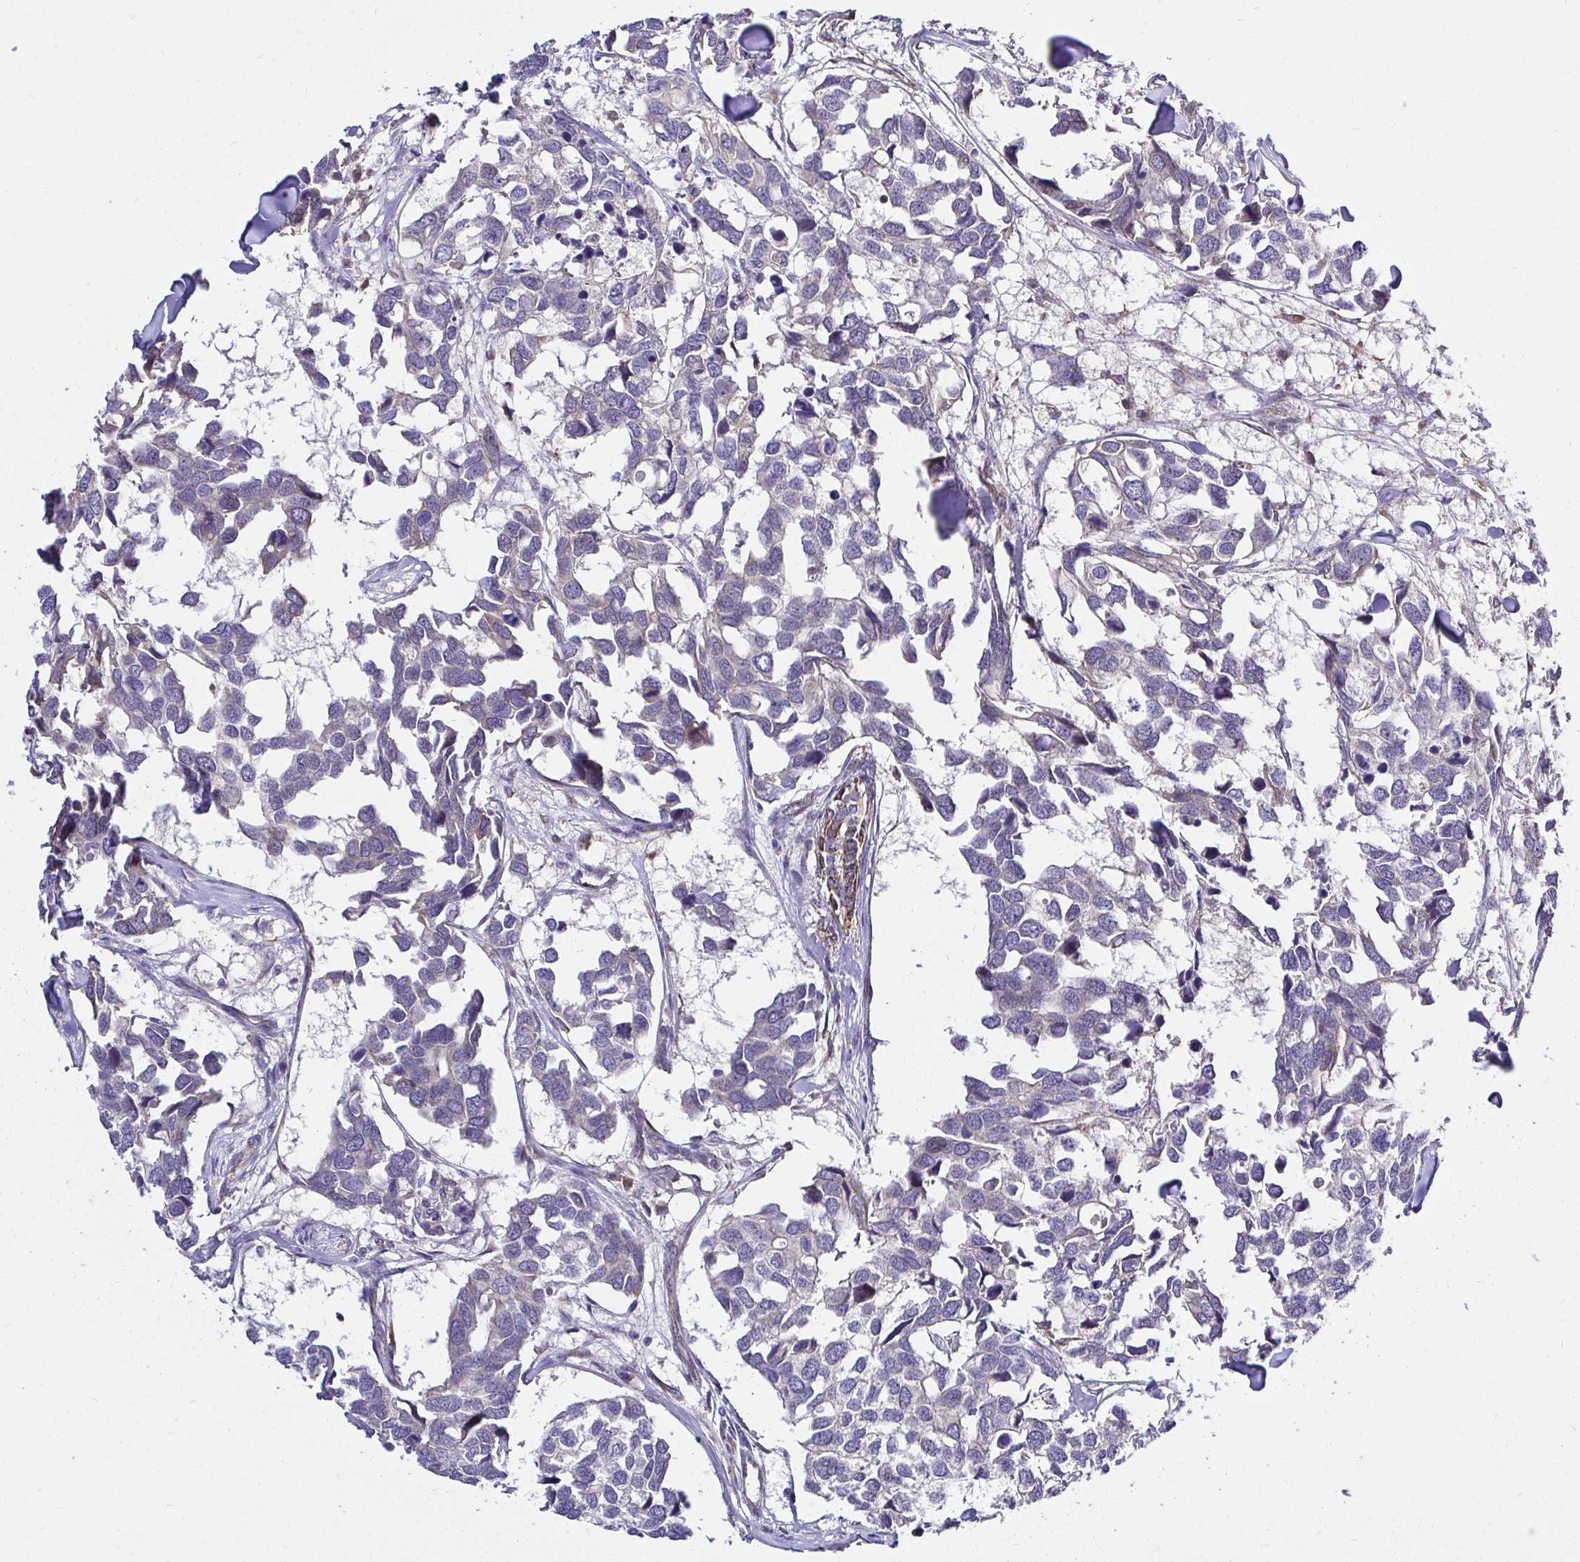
{"staining": {"intensity": "negative", "quantity": "none", "location": "none"}, "tissue": "breast cancer", "cell_type": "Tumor cells", "image_type": "cancer", "snomed": [{"axis": "morphology", "description": "Duct carcinoma"}, {"axis": "topography", "description": "Breast"}], "caption": "An IHC histopathology image of breast cancer (intraductal carcinoma) is shown. There is no staining in tumor cells of breast cancer (intraductal carcinoma). (IHC, brightfield microscopy, high magnification).", "gene": "CCDC122", "patient": {"sex": "female", "age": 83}}